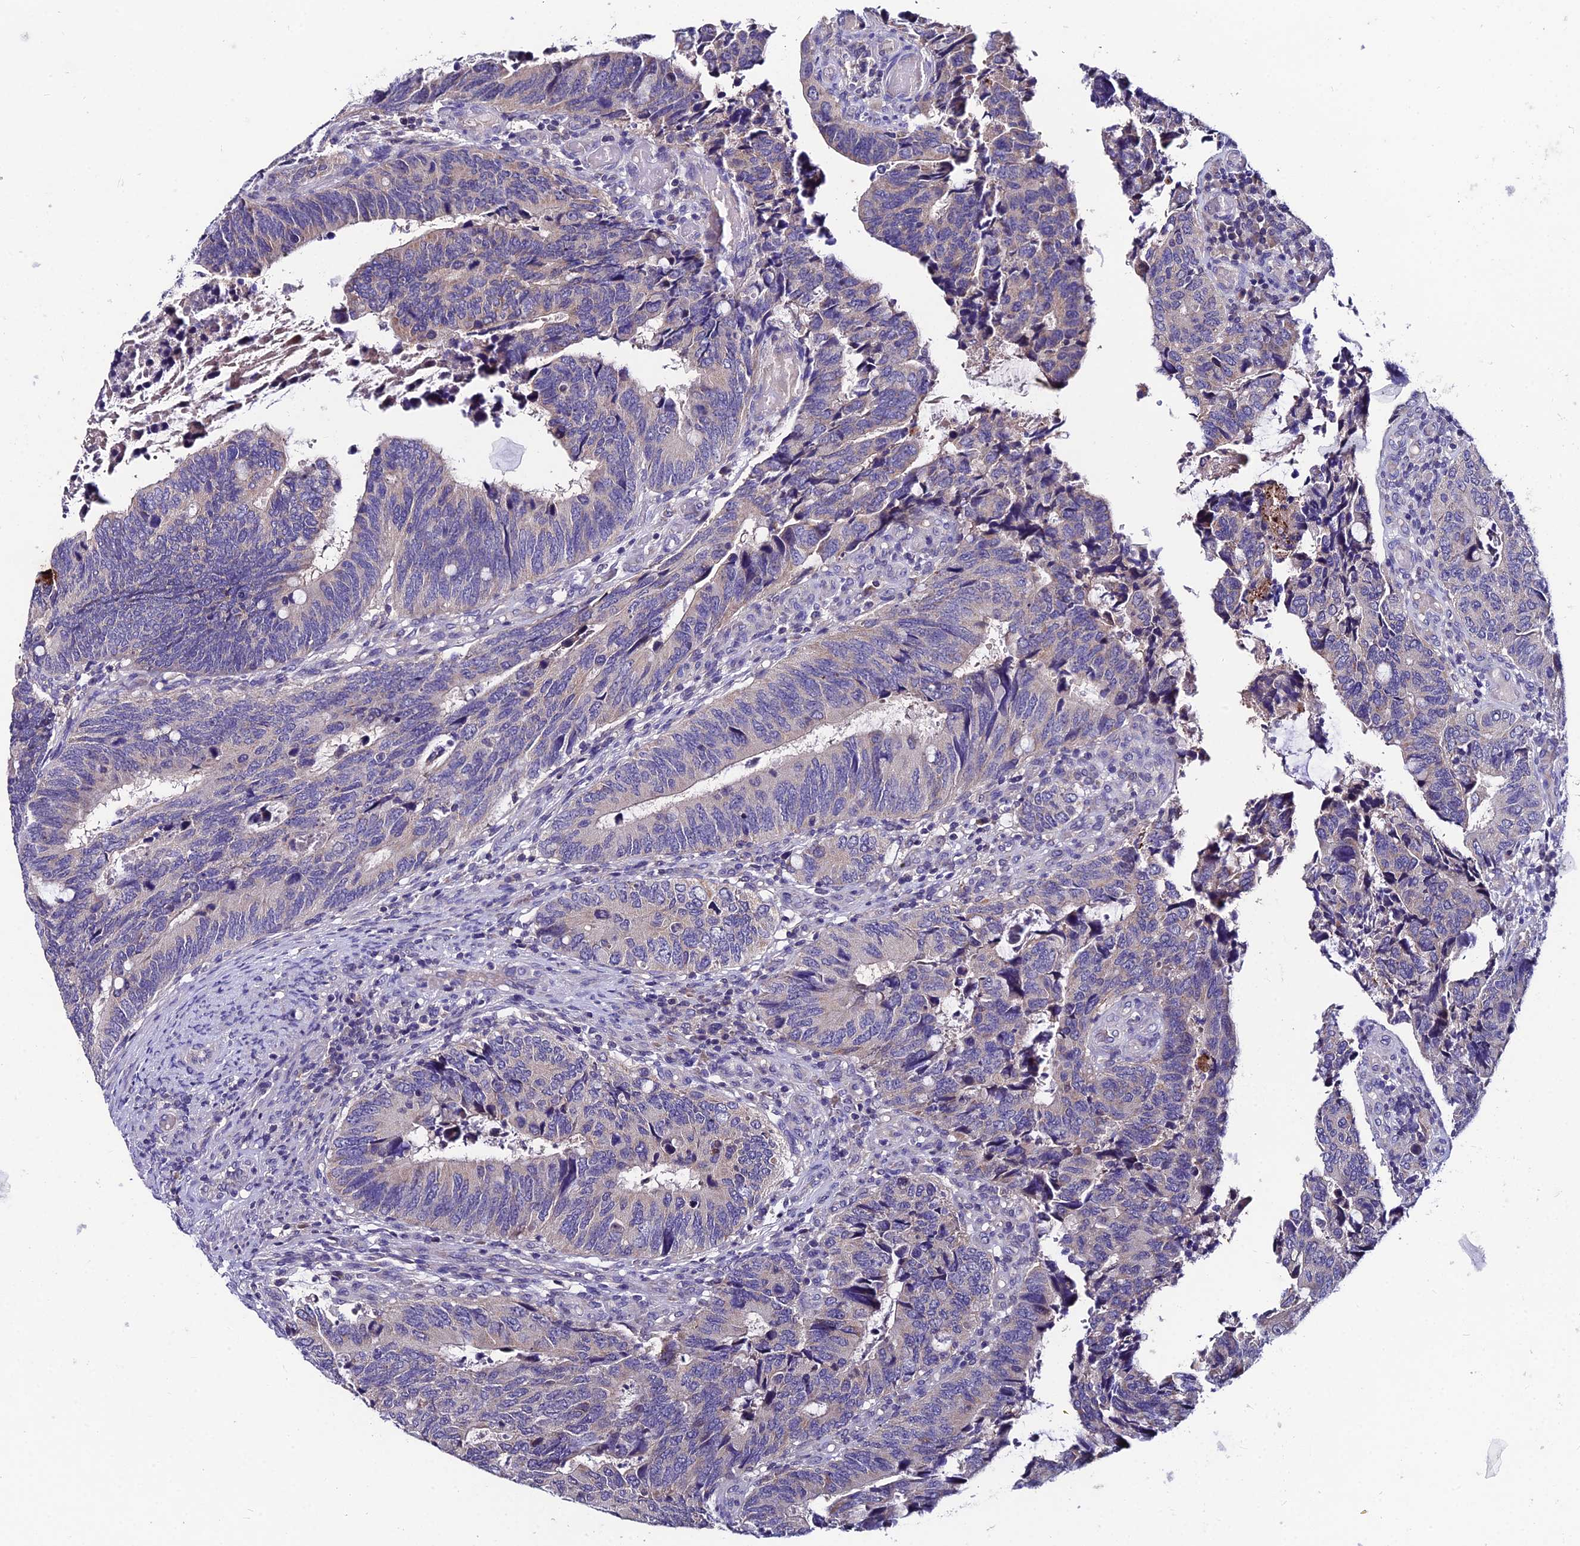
{"staining": {"intensity": "weak", "quantity": "<25%", "location": "cytoplasmic/membranous"}, "tissue": "colorectal cancer", "cell_type": "Tumor cells", "image_type": "cancer", "snomed": [{"axis": "morphology", "description": "Adenocarcinoma, NOS"}, {"axis": "topography", "description": "Colon"}], "caption": "Tumor cells show no significant positivity in adenocarcinoma (colorectal). (Stains: DAB immunohistochemistry (IHC) with hematoxylin counter stain, Microscopy: brightfield microscopy at high magnification).", "gene": "LGALS7", "patient": {"sex": "male", "age": 87}}